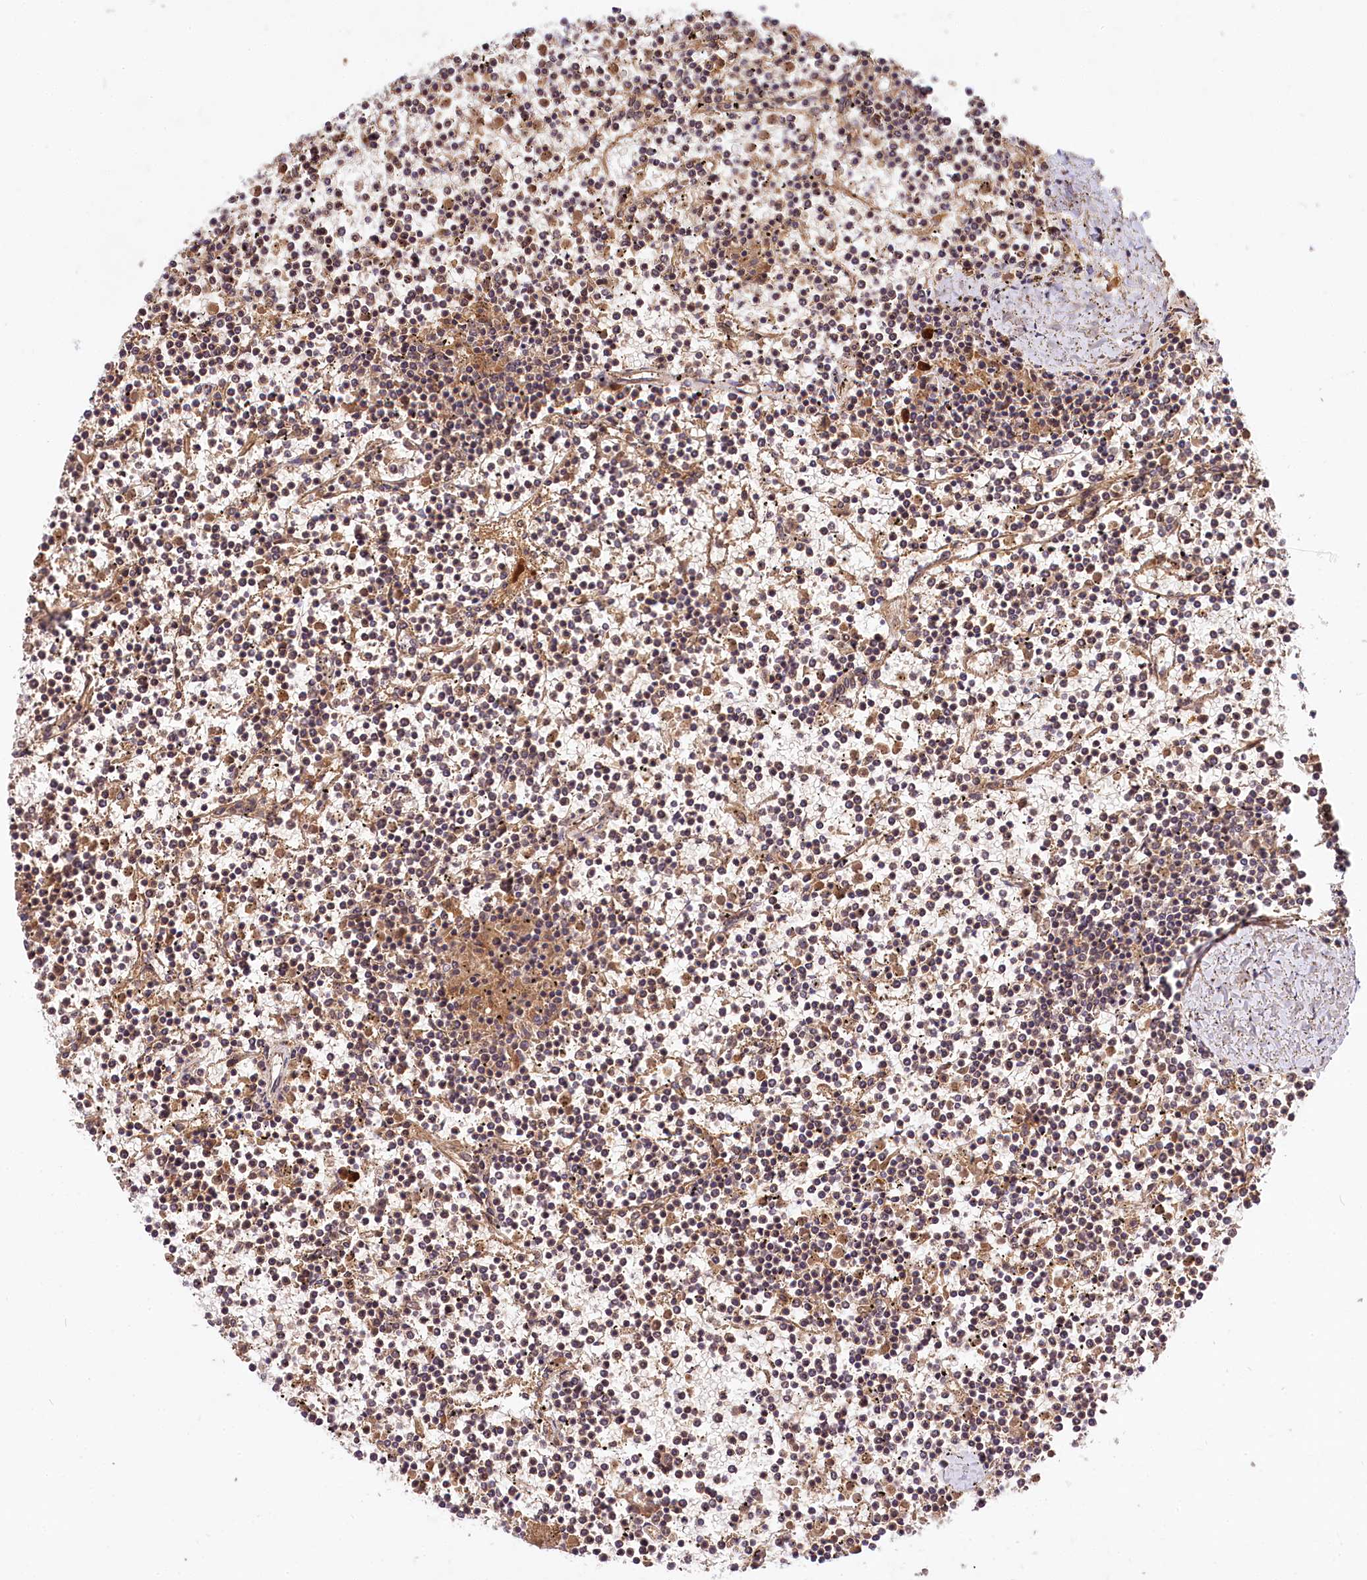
{"staining": {"intensity": "negative", "quantity": "none", "location": "none"}, "tissue": "lymphoma", "cell_type": "Tumor cells", "image_type": "cancer", "snomed": [{"axis": "morphology", "description": "Malignant lymphoma, non-Hodgkin's type, Low grade"}, {"axis": "topography", "description": "Spleen"}], "caption": "Lymphoma was stained to show a protein in brown. There is no significant positivity in tumor cells.", "gene": "MCF2L2", "patient": {"sex": "female", "age": 19}}